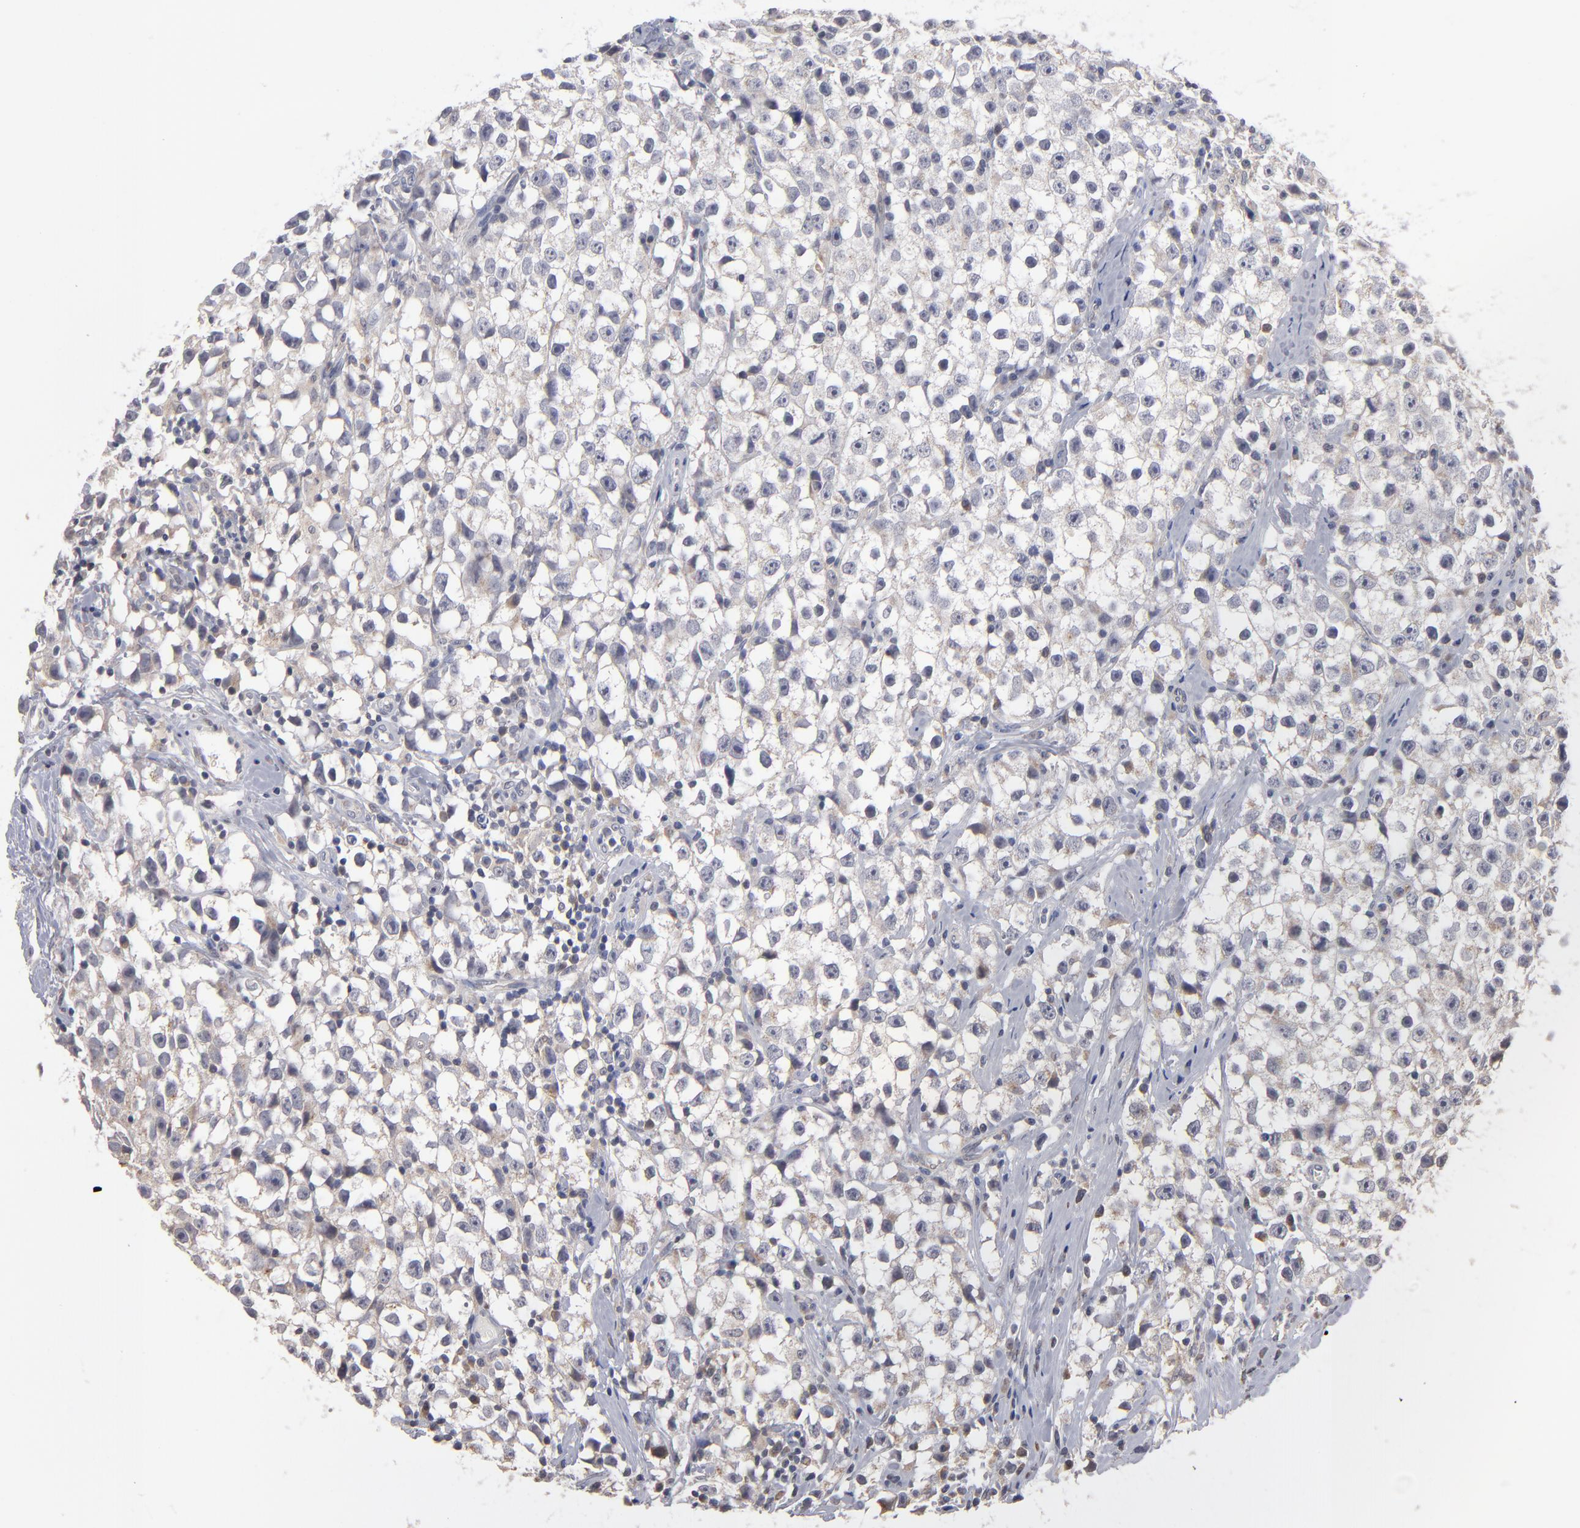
{"staining": {"intensity": "weak", "quantity": "<25%", "location": "cytoplasmic/membranous"}, "tissue": "testis cancer", "cell_type": "Tumor cells", "image_type": "cancer", "snomed": [{"axis": "morphology", "description": "Seminoma, NOS"}, {"axis": "topography", "description": "Testis"}], "caption": "Immunohistochemistry micrograph of neoplastic tissue: human testis cancer (seminoma) stained with DAB (3,3'-diaminobenzidine) shows no significant protein expression in tumor cells.", "gene": "MIPOL1", "patient": {"sex": "male", "age": 35}}